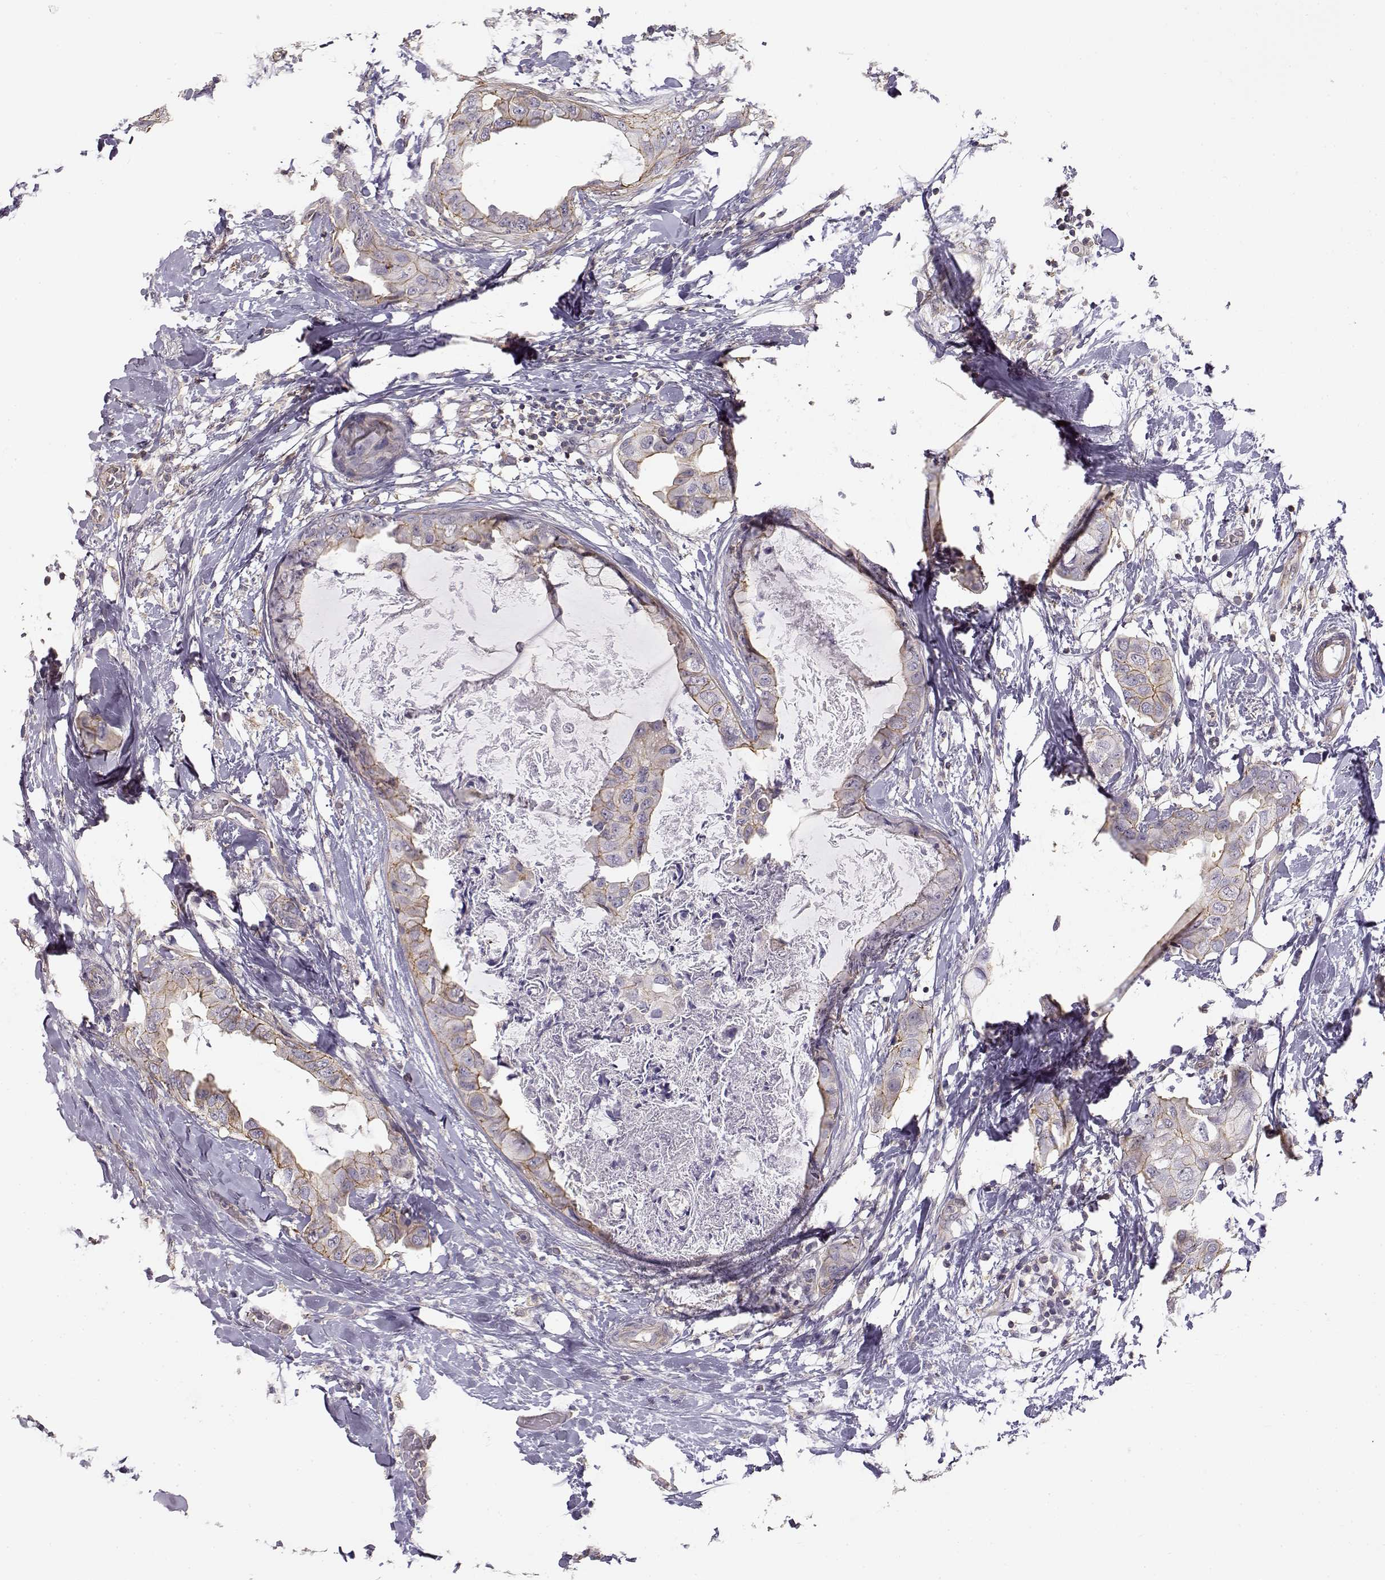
{"staining": {"intensity": "moderate", "quantity": "25%-75%", "location": "cytoplasmic/membranous"}, "tissue": "breast cancer", "cell_type": "Tumor cells", "image_type": "cancer", "snomed": [{"axis": "morphology", "description": "Normal tissue, NOS"}, {"axis": "morphology", "description": "Duct carcinoma"}, {"axis": "topography", "description": "Breast"}], "caption": "Approximately 25%-75% of tumor cells in human breast cancer (invasive ductal carcinoma) reveal moderate cytoplasmic/membranous protein staining as visualized by brown immunohistochemical staining.", "gene": "DAPL1", "patient": {"sex": "female", "age": 40}}